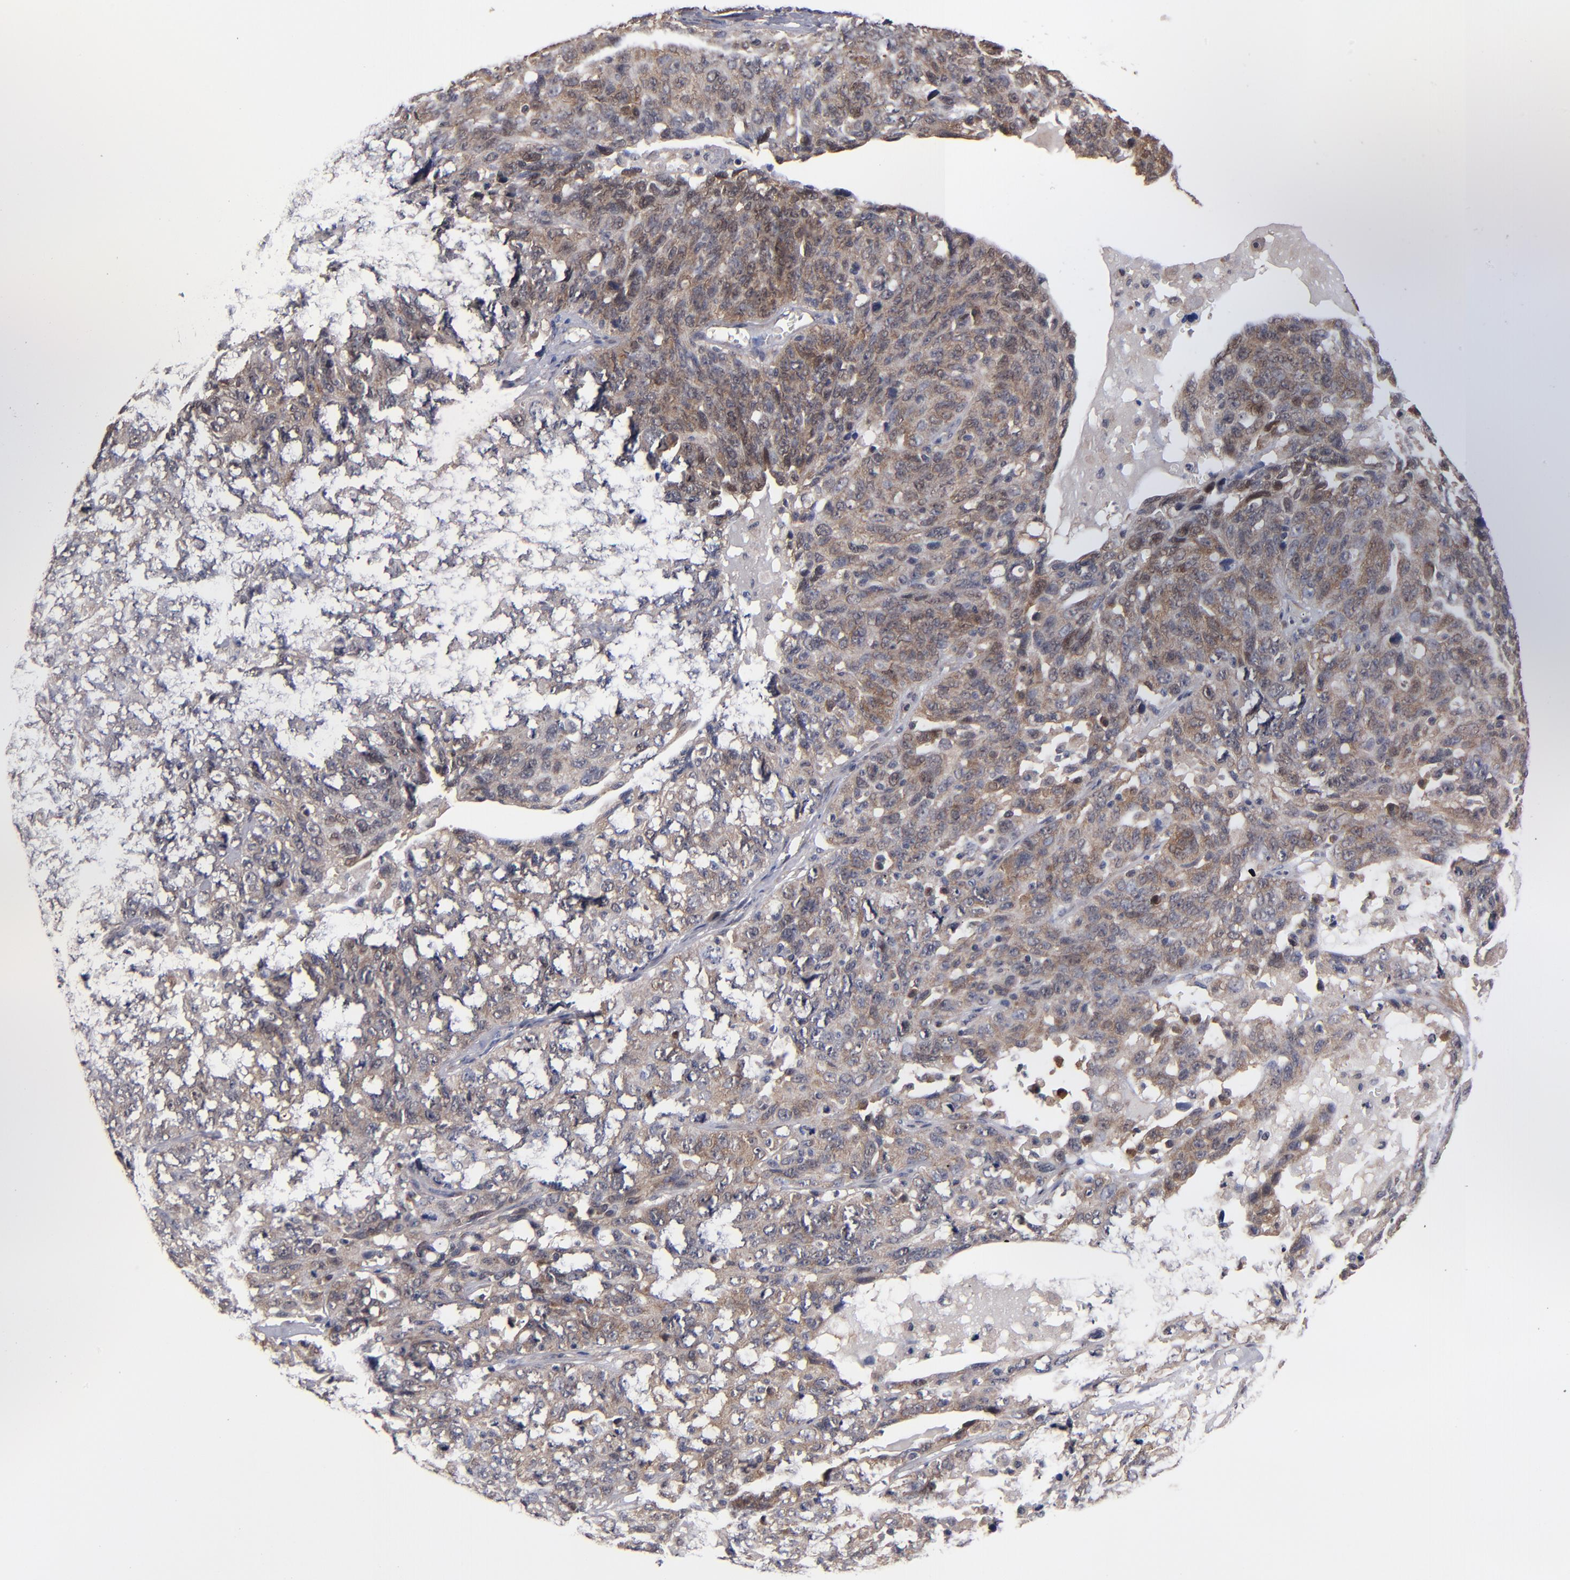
{"staining": {"intensity": "weak", "quantity": ">75%", "location": "cytoplasmic/membranous"}, "tissue": "ovarian cancer", "cell_type": "Tumor cells", "image_type": "cancer", "snomed": [{"axis": "morphology", "description": "Cystadenocarcinoma, serous, NOS"}, {"axis": "topography", "description": "Ovary"}], "caption": "A brown stain labels weak cytoplasmic/membranous positivity of a protein in serous cystadenocarcinoma (ovarian) tumor cells. The staining is performed using DAB (3,3'-diaminobenzidine) brown chromogen to label protein expression. The nuclei are counter-stained blue using hematoxylin.", "gene": "ALG13", "patient": {"sex": "female", "age": 71}}